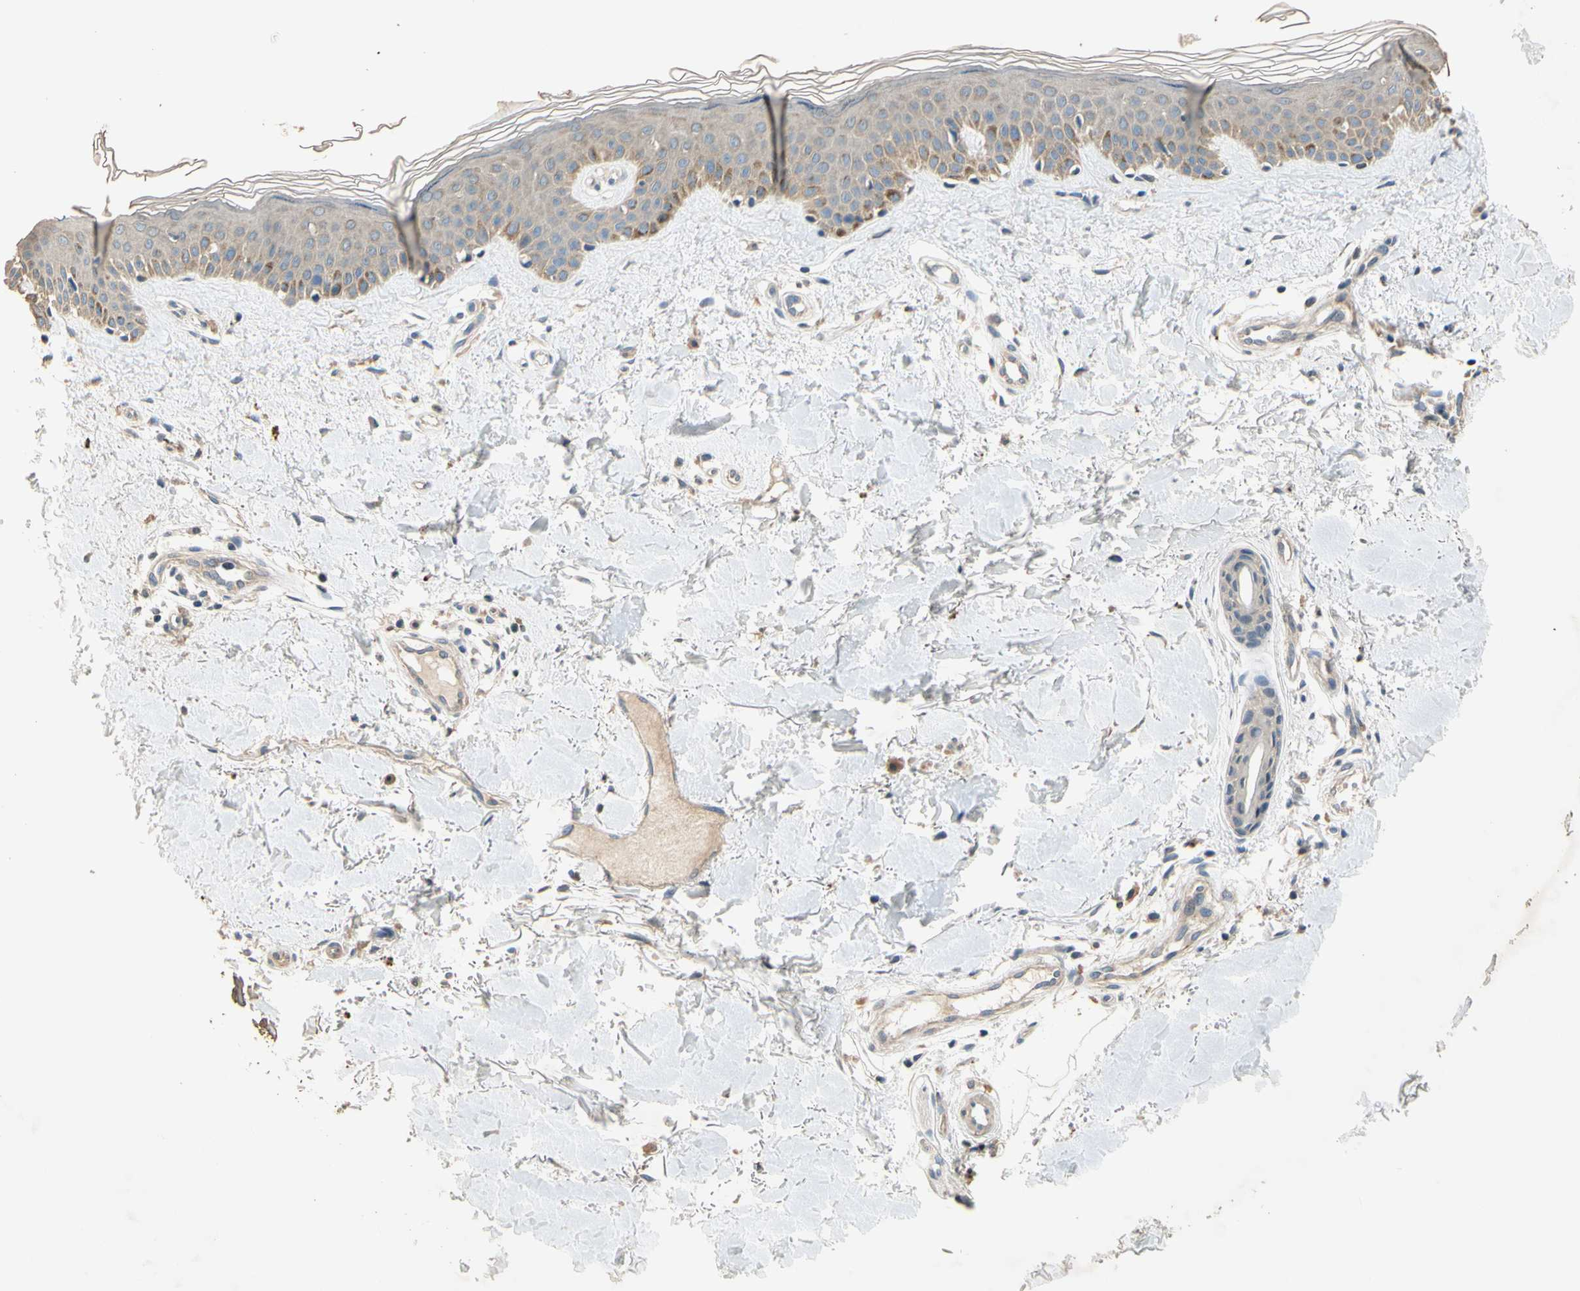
{"staining": {"intensity": "negative", "quantity": "none", "location": "none"}, "tissue": "skin", "cell_type": "Fibroblasts", "image_type": "normal", "snomed": [{"axis": "morphology", "description": "Normal tissue, NOS"}, {"axis": "topography", "description": "Skin"}], "caption": "Immunohistochemistry photomicrograph of benign skin: skin stained with DAB shows no significant protein staining in fibroblasts.", "gene": "ALKBH3", "patient": {"sex": "male", "age": 67}}